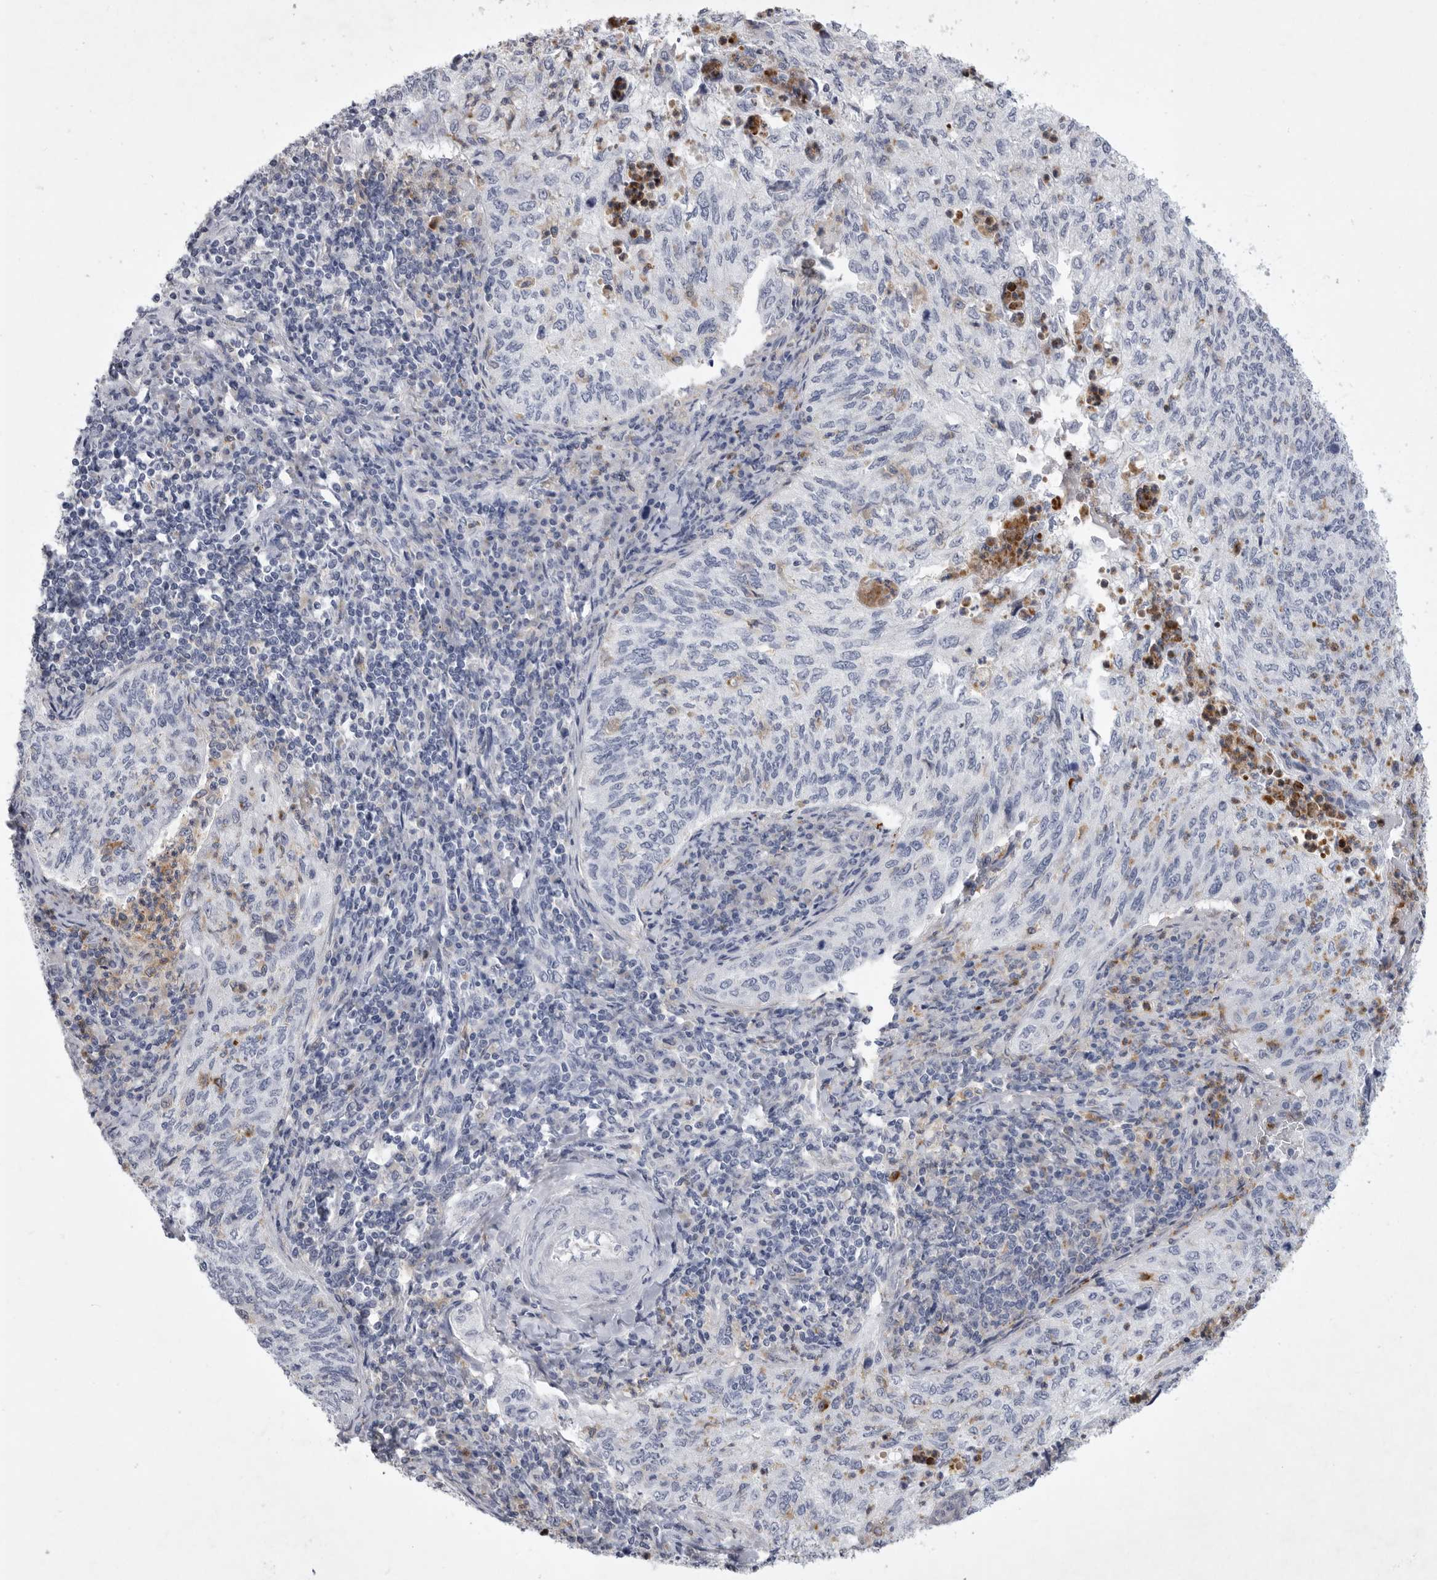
{"staining": {"intensity": "negative", "quantity": "none", "location": "none"}, "tissue": "cervical cancer", "cell_type": "Tumor cells", "image_type": "cancer", "snomed": [{"axis": "morphology", "description": "Squamous cell carcinoma, NOS"}, {"axis": "topography", "description": "Cervix"}], "caption": "An immunohistochemistry (IHC) micrograph of cervical squamous cell carcinoma is shown. There is no staining in tumor cells of cervical squamous cell carcinoma.", "gene": "SIGLEC10", "patient": {"sex": "female", "age": 30}}